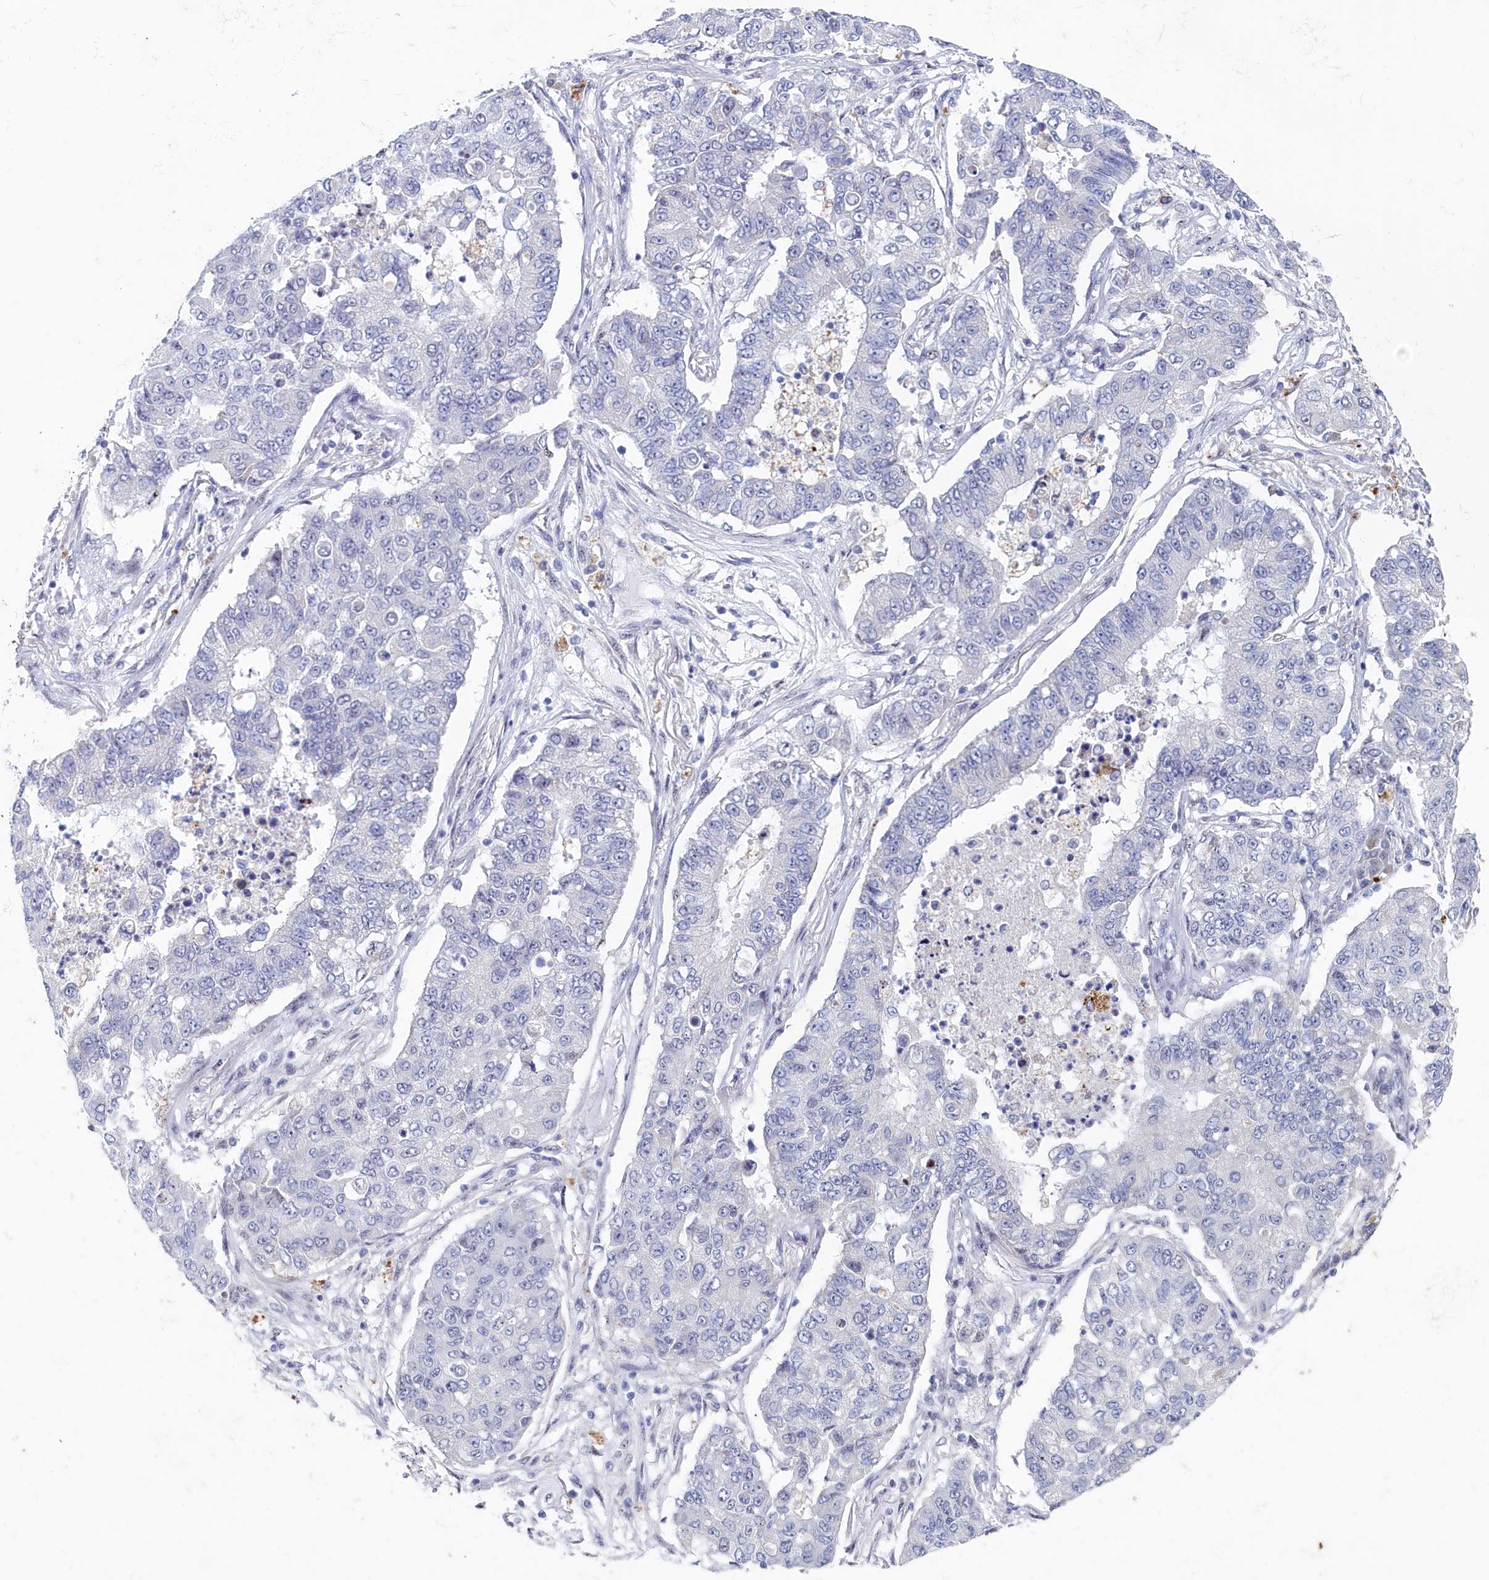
{"staining": {"intensity": "negative", "quantity": "none", "location": "none"}, "tissue": "lung cancer", "cell_type": "Tumor cells", "image_type": "cancer", "snomed": [{"axis": "morphology", "description": "Squamous cell carcinoma, NOS"}, {"axis": "topography", "description": "Lung"}], "caption": "This is a image of IHC staining of squamous cell carcinoma (lung), which shows no staining in tumor cells. Nuclei are stained in blue.", "gene": "WDR76", "patient": {"sex": "male", "age": 74}}